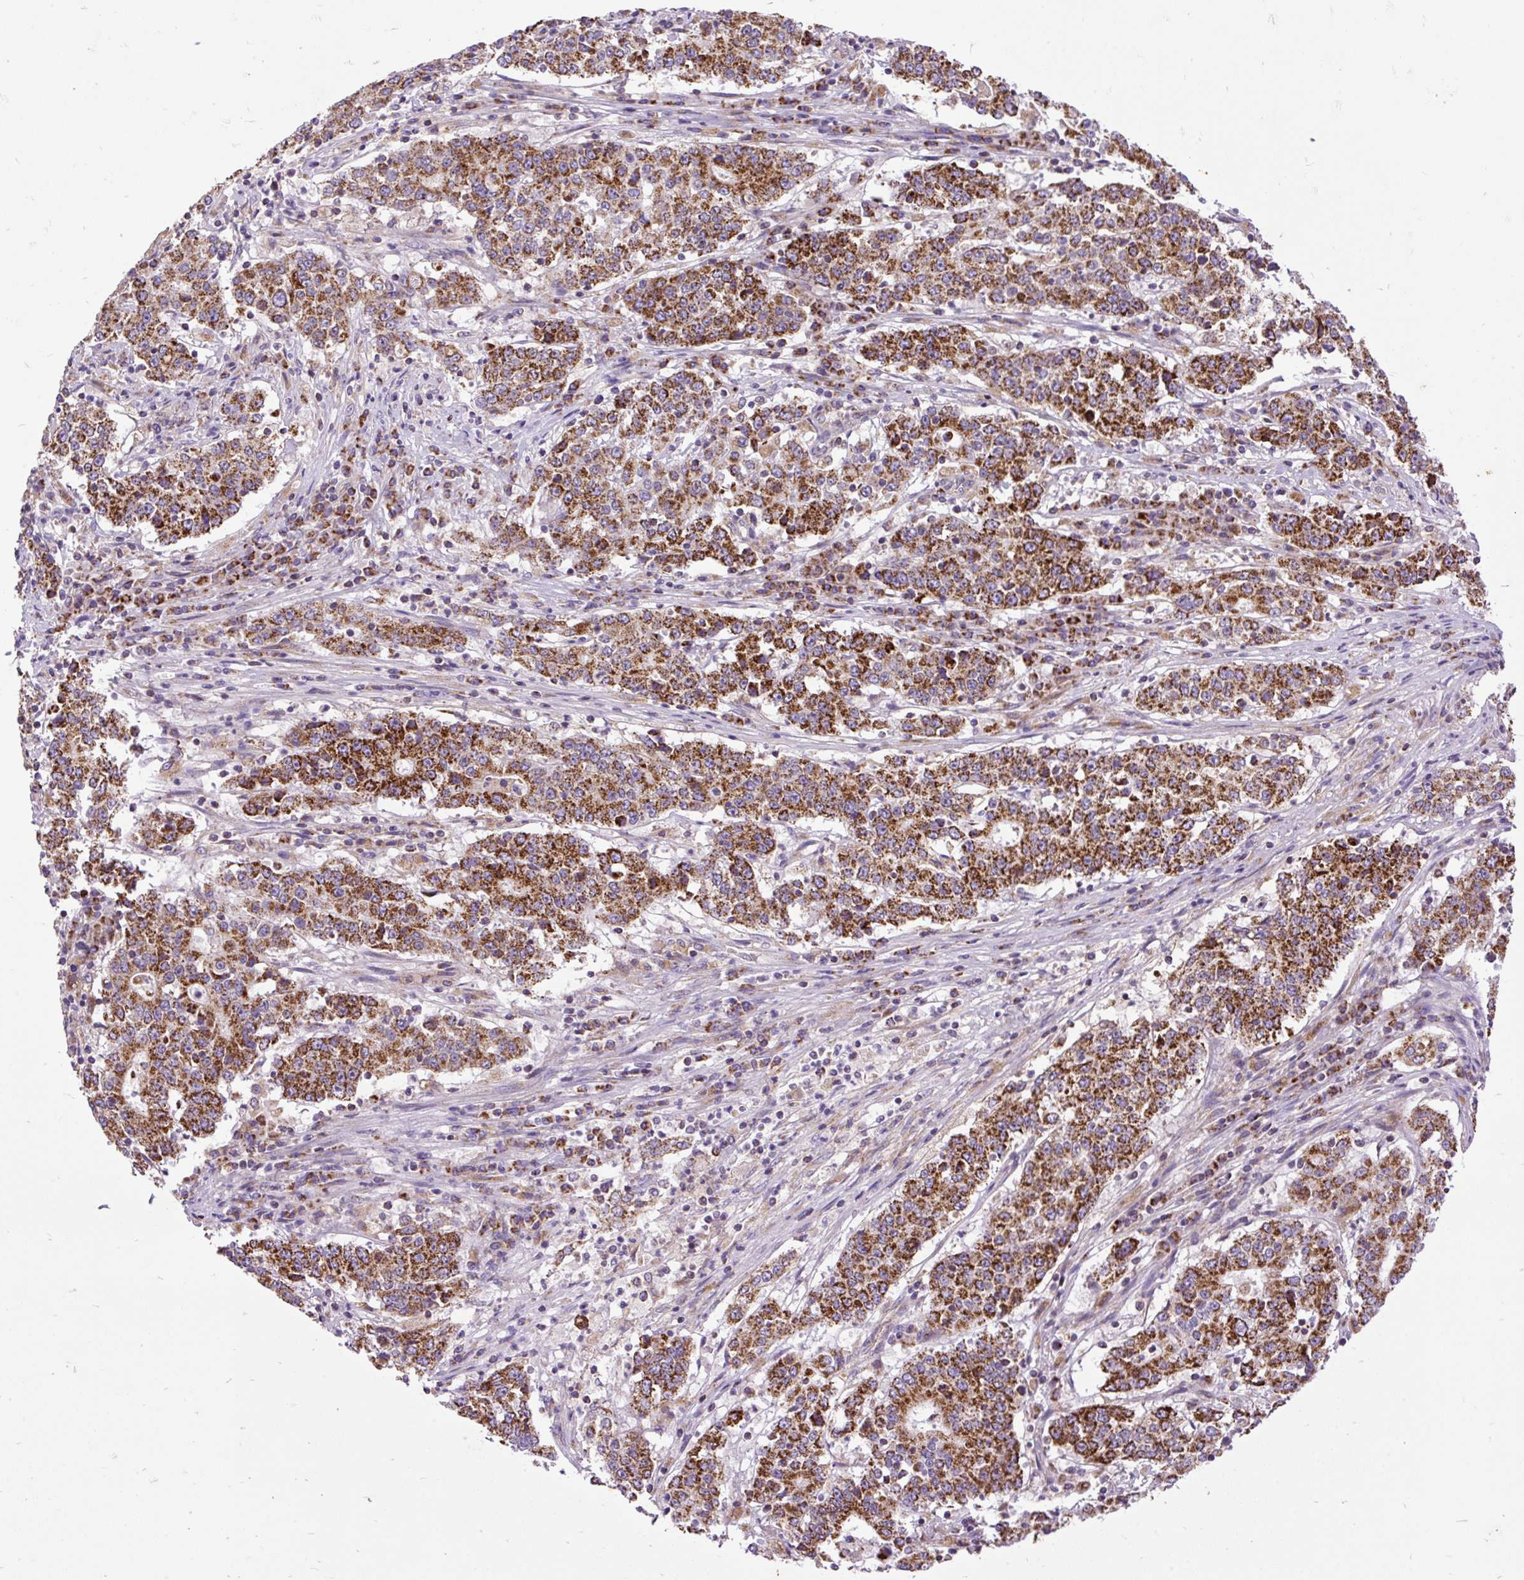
{"staining": {"intensity": "strong", "quantity": ">75%", "location": "cytoplasmic/membranous"}, "tissue": "stomach cancer", "cell_type": "Tumor cells", "image_type": "cancer", "snomed": [{"axis": "morphology", "description": "Adenocarcinoma, NOS"}, {"axis": "topography", "description": "Stomach"}], "caption": "Strong cytoplasmic/membranous staining is seen in about >75% of tumor cells in adenocarcinoma (stomach).", "gene": "TOMM40", "patient": {"sex": "male", "age": 59}}